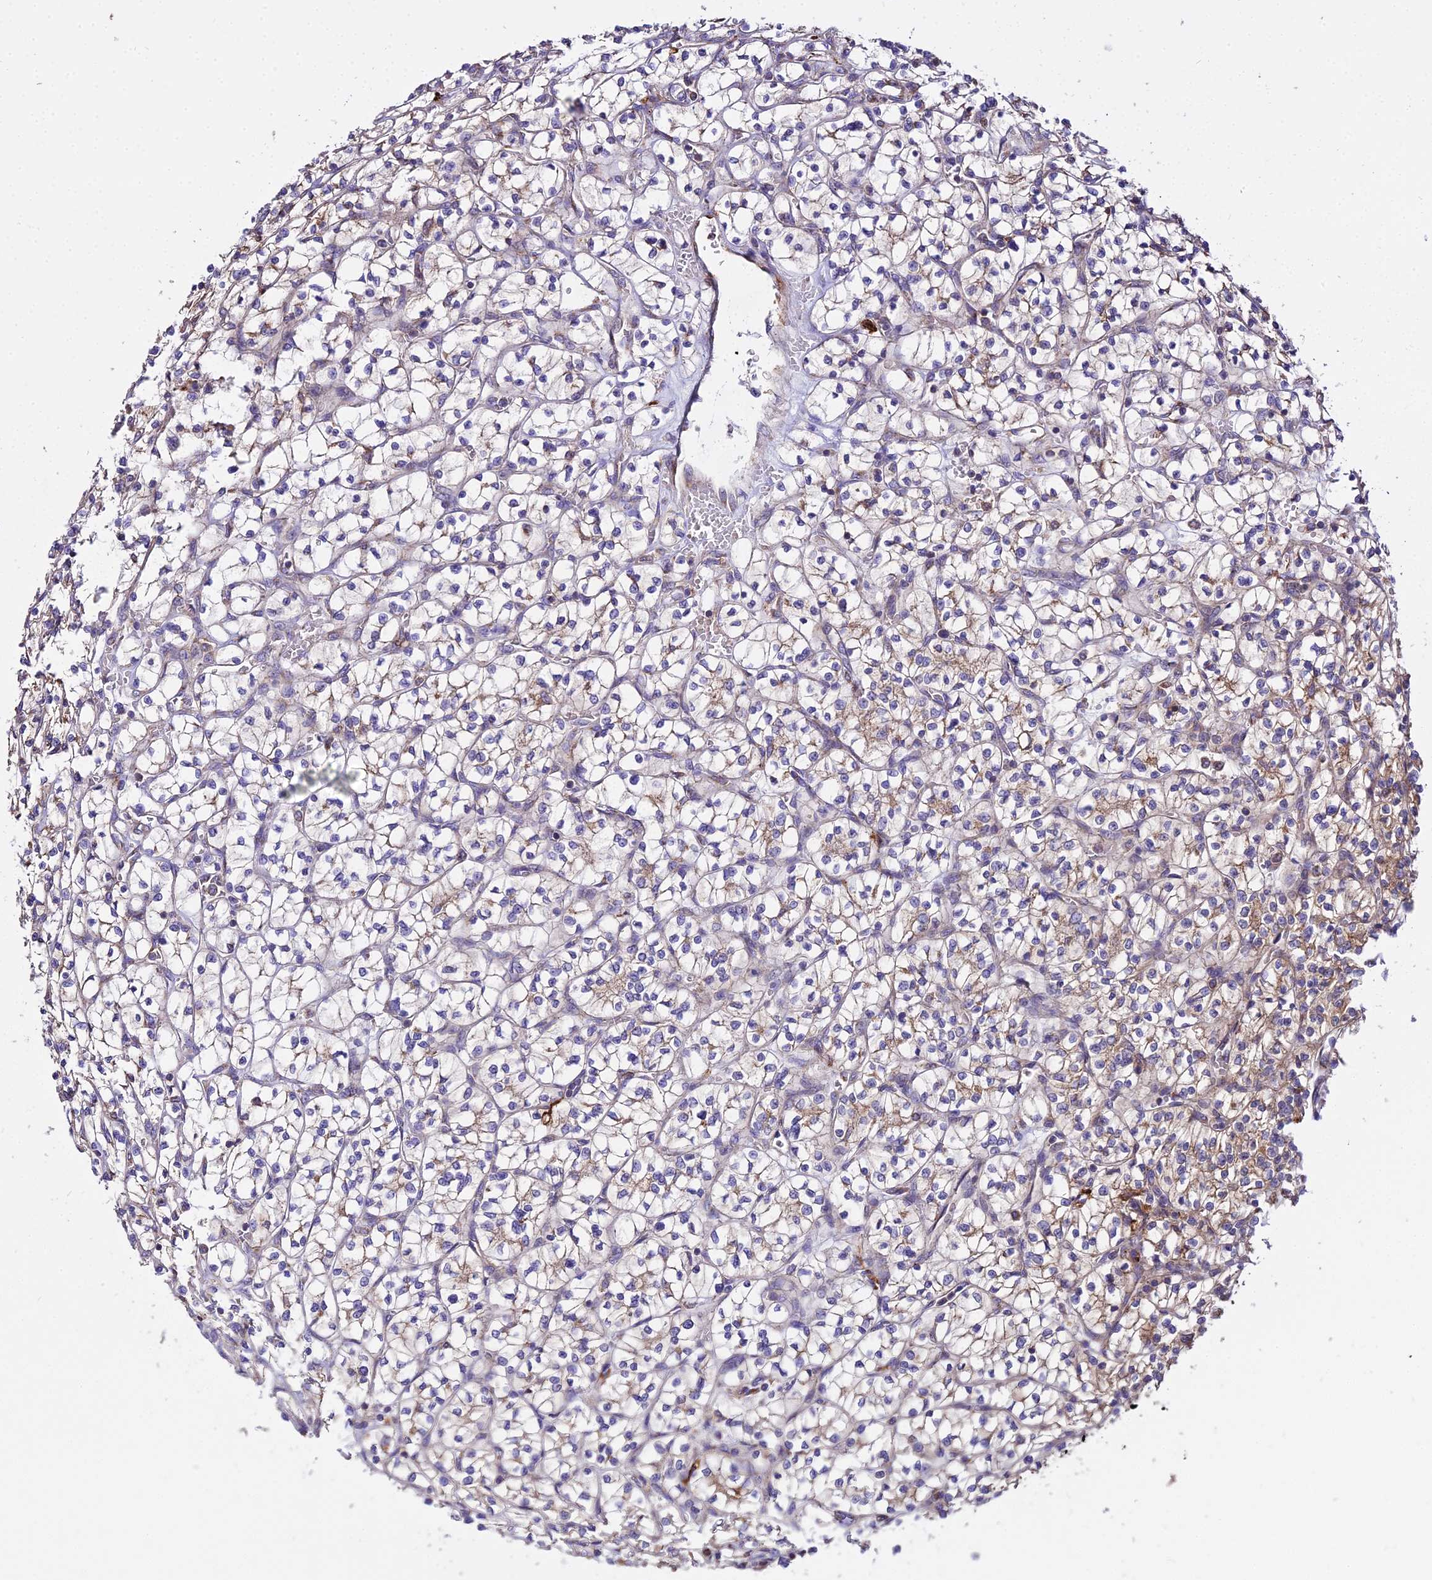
{"staining": {"intensity": "weak", "quantity": "<25%", "location": "cytoplasmic/membranous"}, "tissue": "renal cancer", "cell_type": "Tumor cells", "image_type": "cancer", "snomed": [{"axis": "morphology", "description": "Adenocarcinoma, NOS"}, {"axis": "topography", "description": "Kidney"}], "caption": "Immunohistochemical staining of human renal cancer (adenocarcinoma) reveals no significant staining in tumor cells.", "gene": "PEX19", "patient": {"sex": "female", "age": 64}}